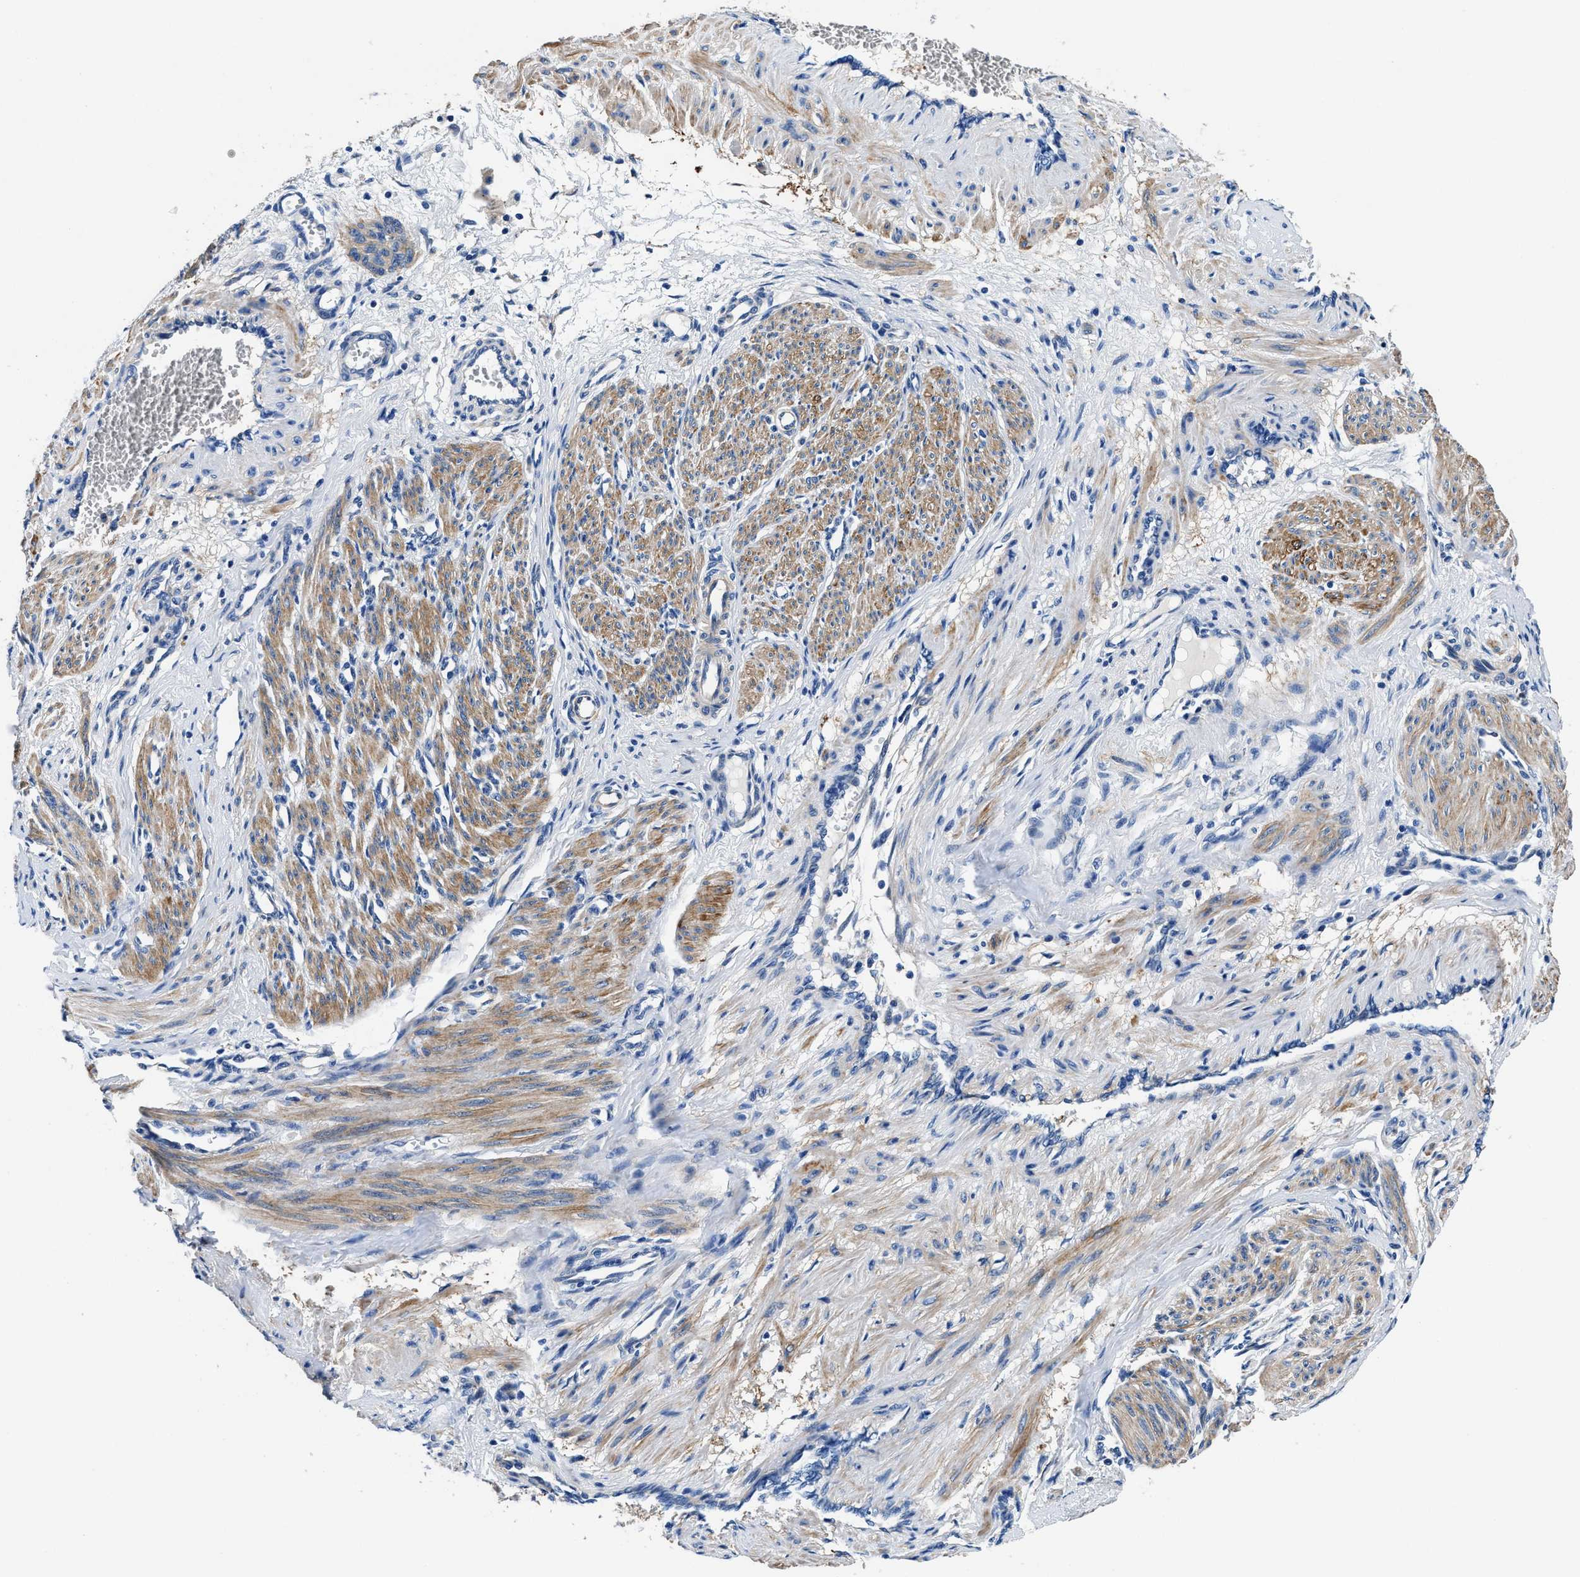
{"staining": {"intensity": "moderate", "quantity": ">75%", "location": "cytoplasmic/membranous"}, "tissue": "smooth muscle", "cell_type": "Smooth muscle cells", "image_type": "normal", "snomed": [{"axis": "morphology", "description": "Normal tissue, NOS"}, {"axis": "topography", "description": "Endometrium"}], "caption": "Protein expression analysis of unremarkable human smooth muscle reveals moderate cytoplasmic/membranous positivity in approximately >75% of smooth muscle cells.", "gene": "NEU1", "patient": {"sex": "female", "age": 33}}